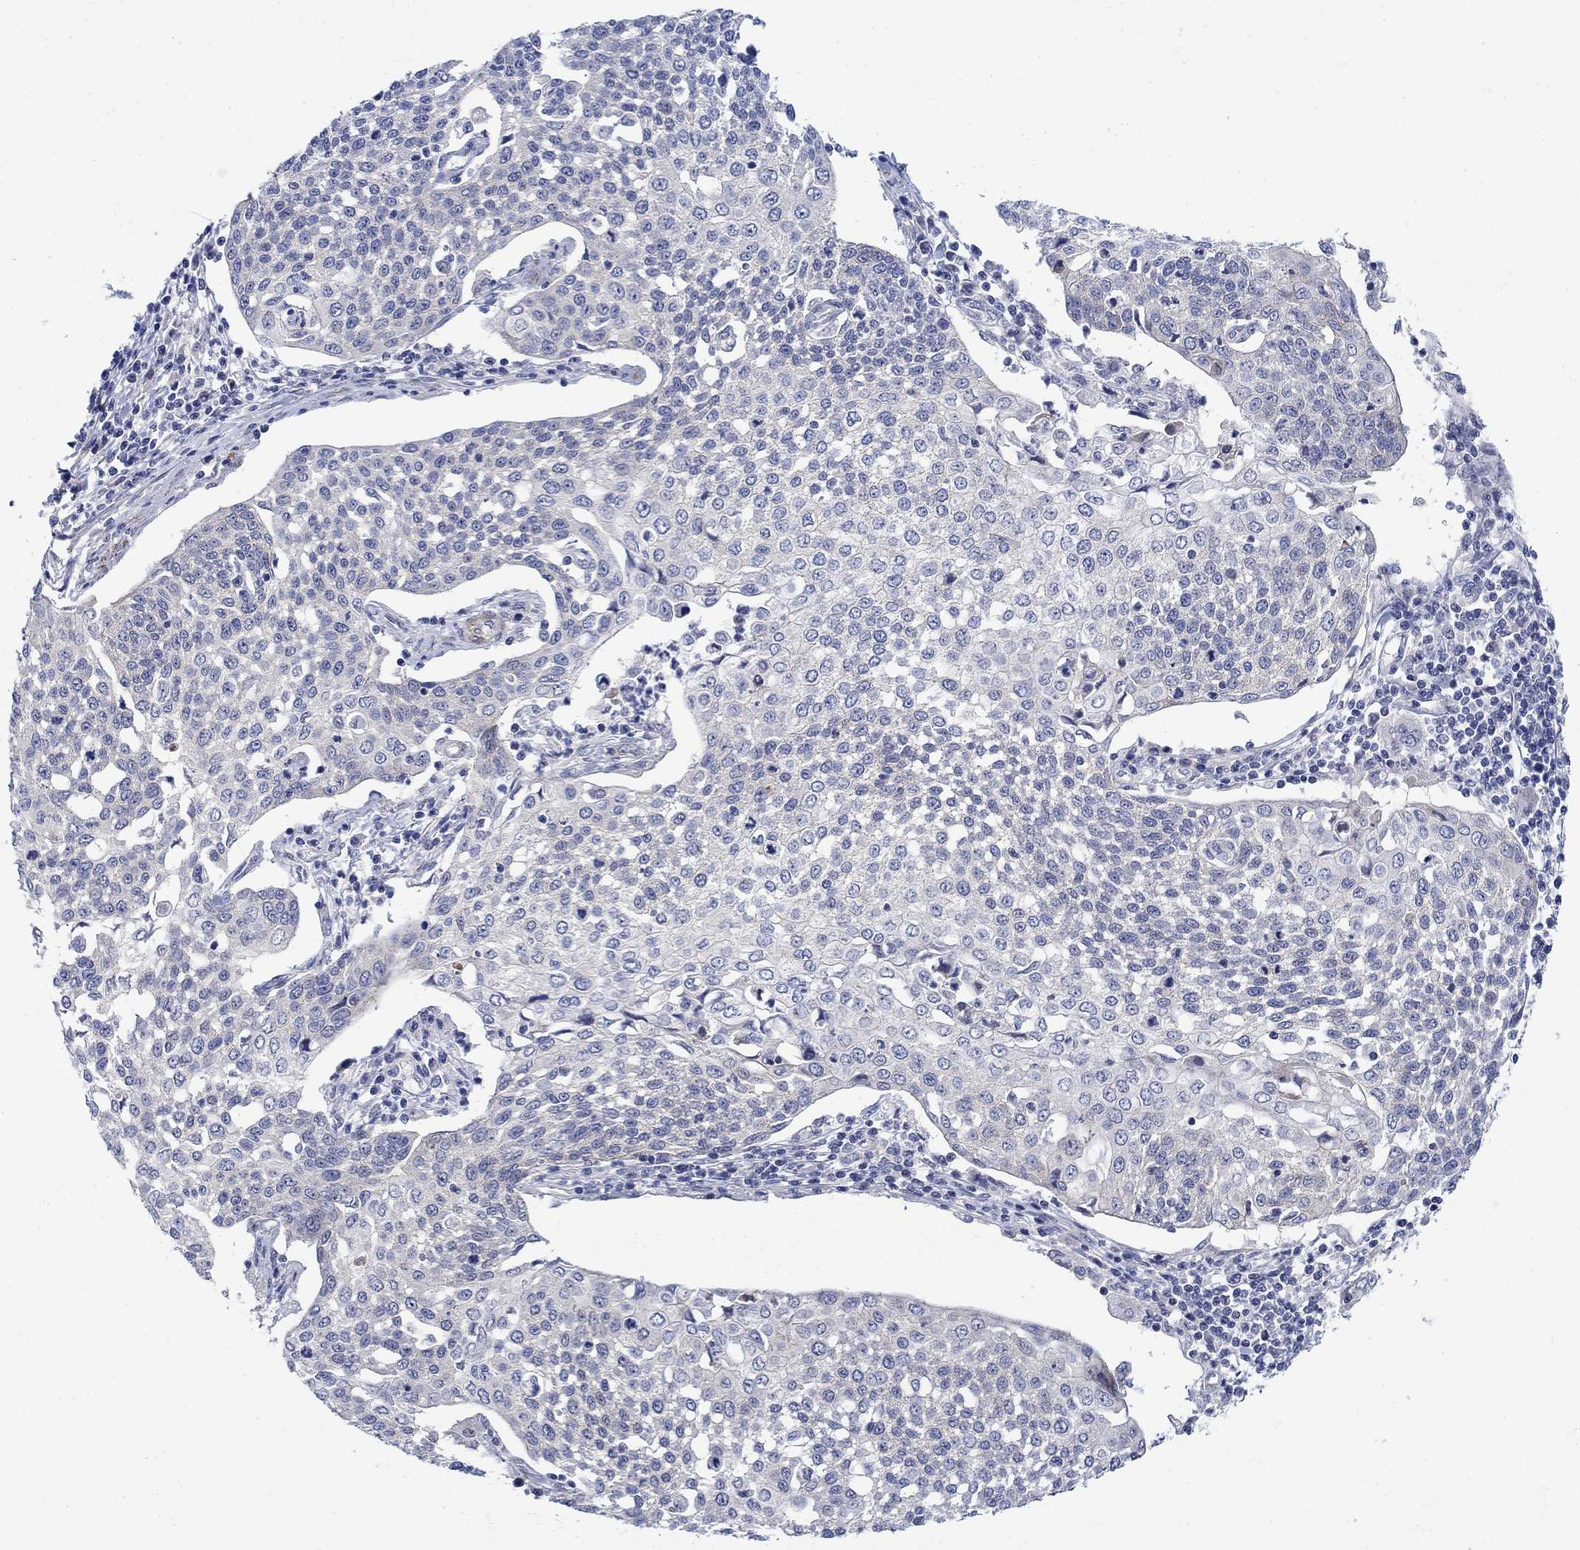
{"staining": {"intensity": "weak", "quantity": "<25%", "location": "cytoplasmic/membranous"}, "tissue": "cervical cancer", "cell_type": "Tumor cells", "image_type": "cancer", "snomed": [{"axis": "morphology", "description": "Squamous cell carcinoma, NOS"}, {"axis": "topography", "description": "Cervix"}], "caption": "There is no significant staining in tumor cells of cervical cancer. (DAB (3,3'-diaminobenzidine) IHC, high magnification).", "gene": "SCN7A", "patient": {"sex": "female", "age": 34}}